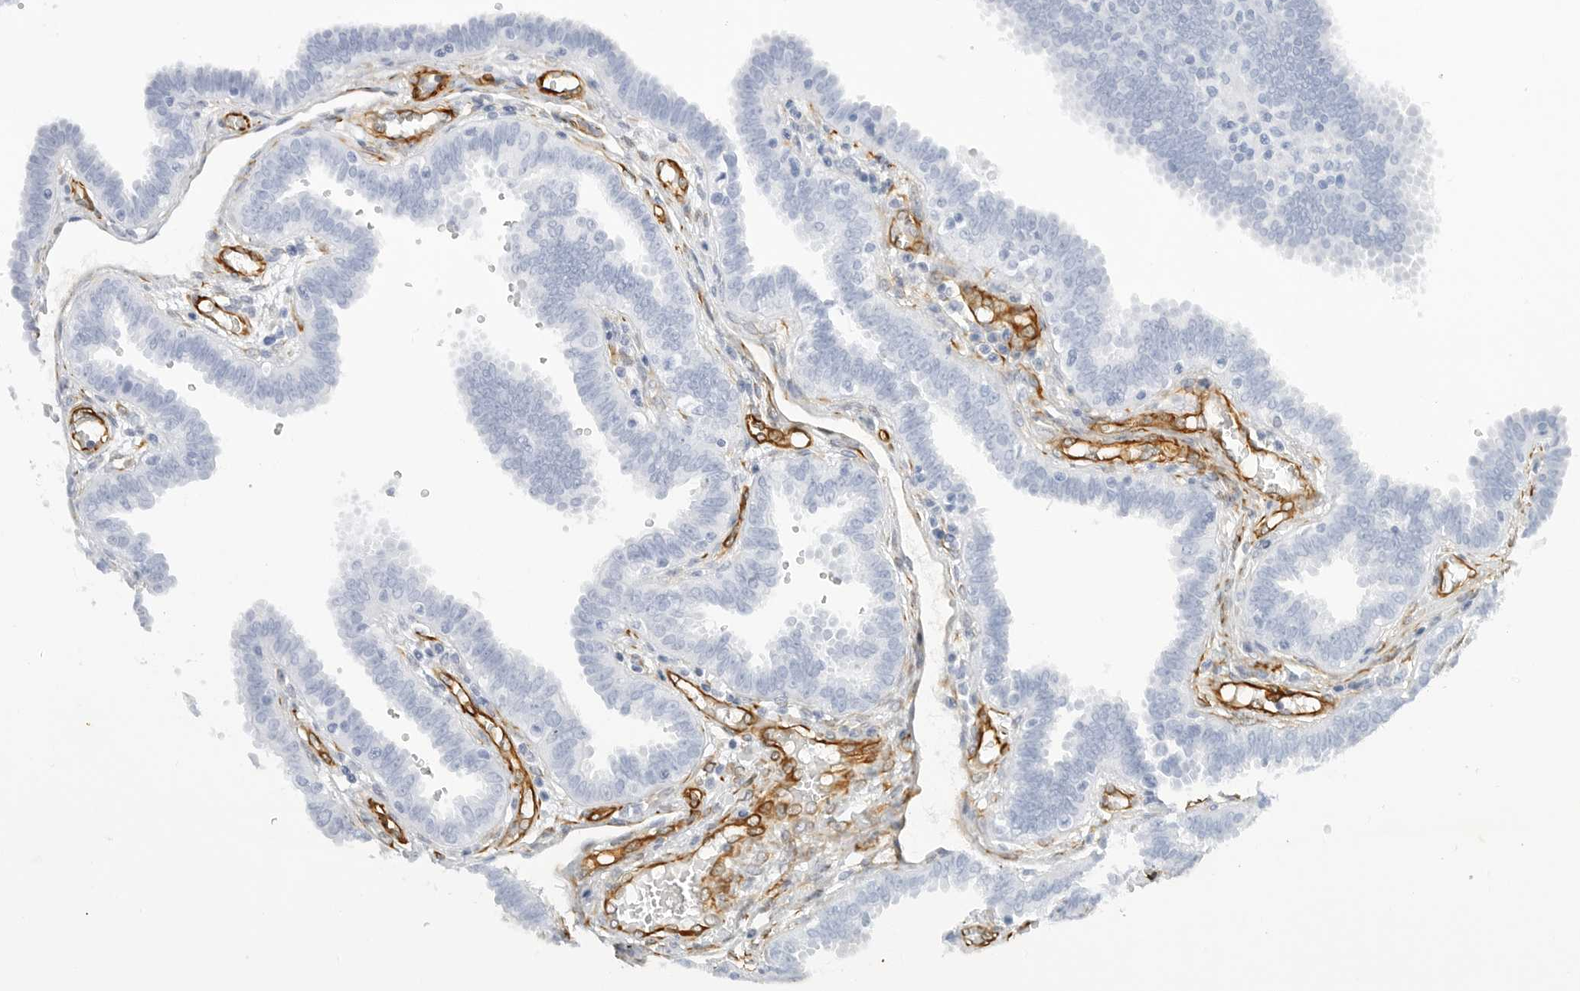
{"staining": {"intensity": "negative", "quantity": "none", "location": "none"}, "tissue": "fallopian tube", "cell_type": "Glandular cells", "image_type": "normal", "snomed": [{"axis": "morphology", "description": "Normal tissue, NOS"}, {"axis": "topography", "description": "Fallopian tube"}], "caption": "This is an immunohistochemistry histopathology image of unremarkable fallopian tube. There is no expression in glandular cells.", "gene": "NES", "patient": {"sex": "female", "age": 32}}